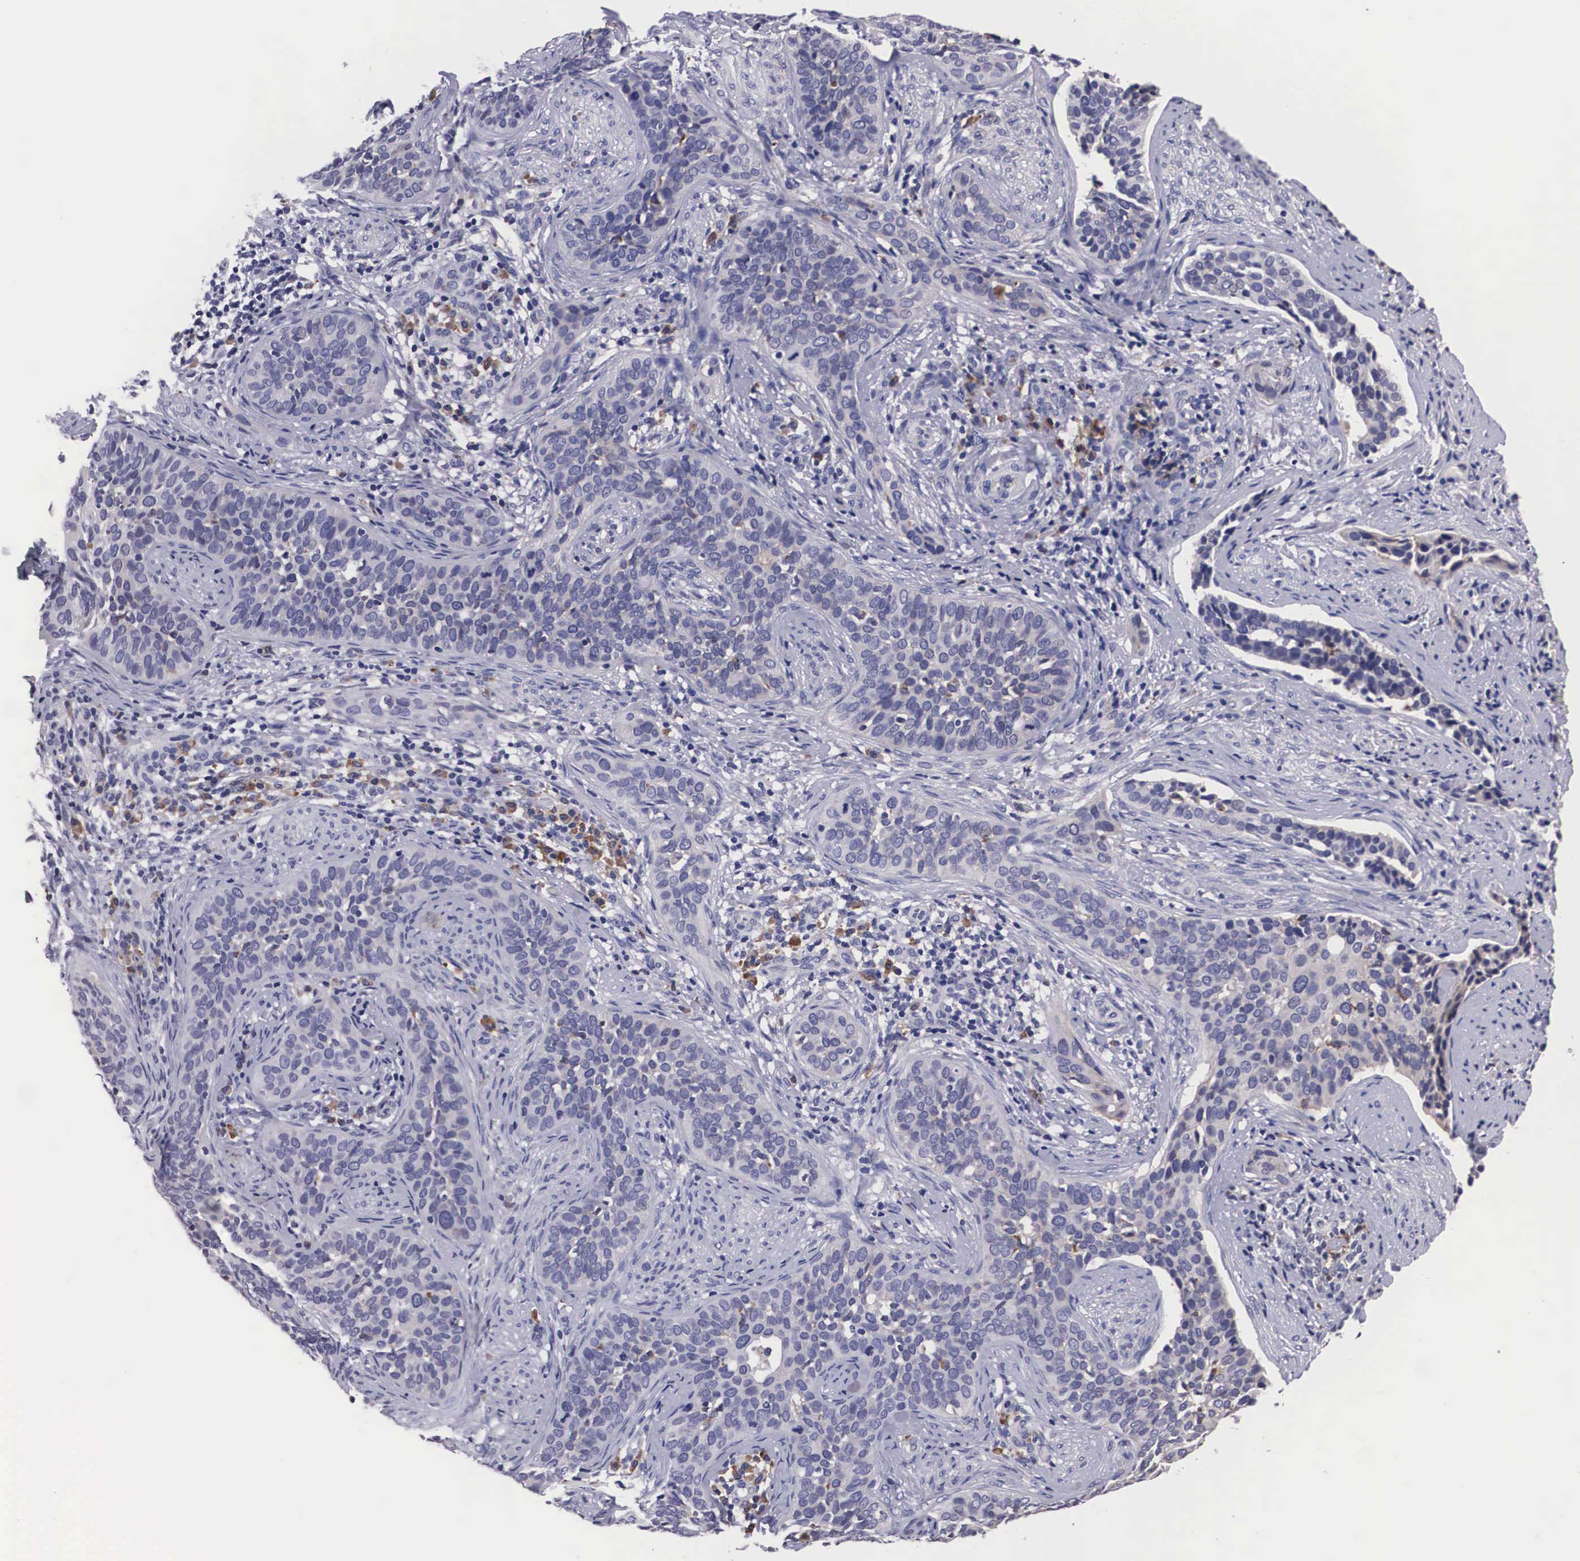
{"staining": {"intensity": "negative", "quantity": "none", "location": "none"}, "tissue": "cervical cancer", "cell_type": "Tumor cells", "image_type": "cancer", "snomed": [{"axis": "morphology", "description": "Squamous cell carcinoma, NOS"}, {"axis": "topography", "description": "Cervix"}], "caption": "Immunohistochemistry (IHC) of cervical squamous cell carcinoma shows no positivity in tumor cells.", "gene": "CRELD2", "patient": {"sex": "female", "age": 31}}